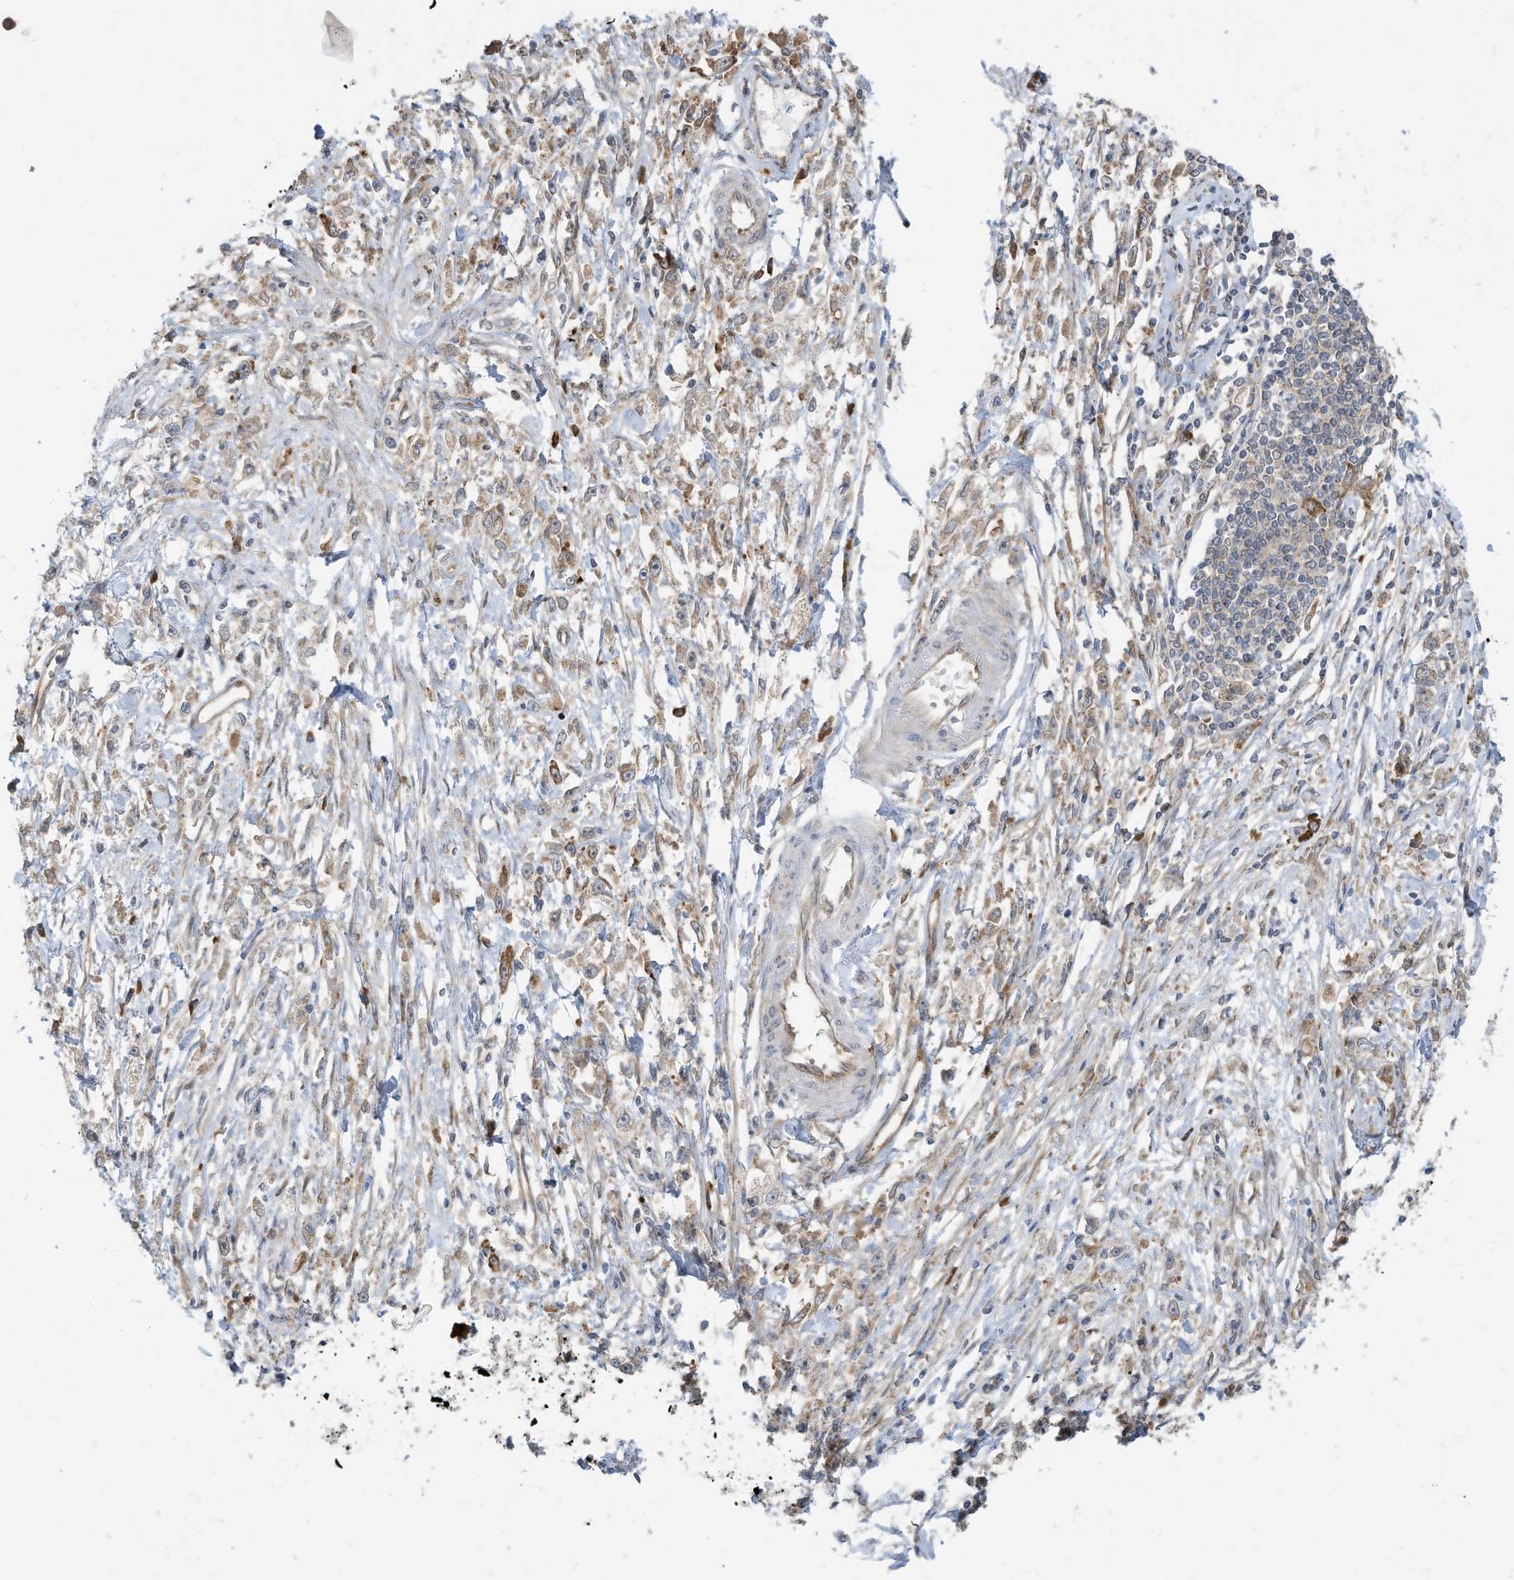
{"staining": {"intensity": "weak", "quantity": "25%-75%", "location": "cytoplasmic/membranous"}, "tissue": "stomach cancer", "cell_type": "Tumor cells", "image_type": "cancer", "snomed": [{"axis": "morphology", "description": "Adenocarcinoma, NOS"}, {"axis": "topography", "description": "Stomach"}], "caption": "Immunohistochemical staining of human stomach adenocarcinoma demonstrates low levels of weak cytoplasmic/membranous protein positivity in approximately 25%-75% of tumor cells. (DAB IHC, brown staining for protein, blue staining for nuclei).", "gene": "USE1", "patient": {"sex": "female", "age": 59}}